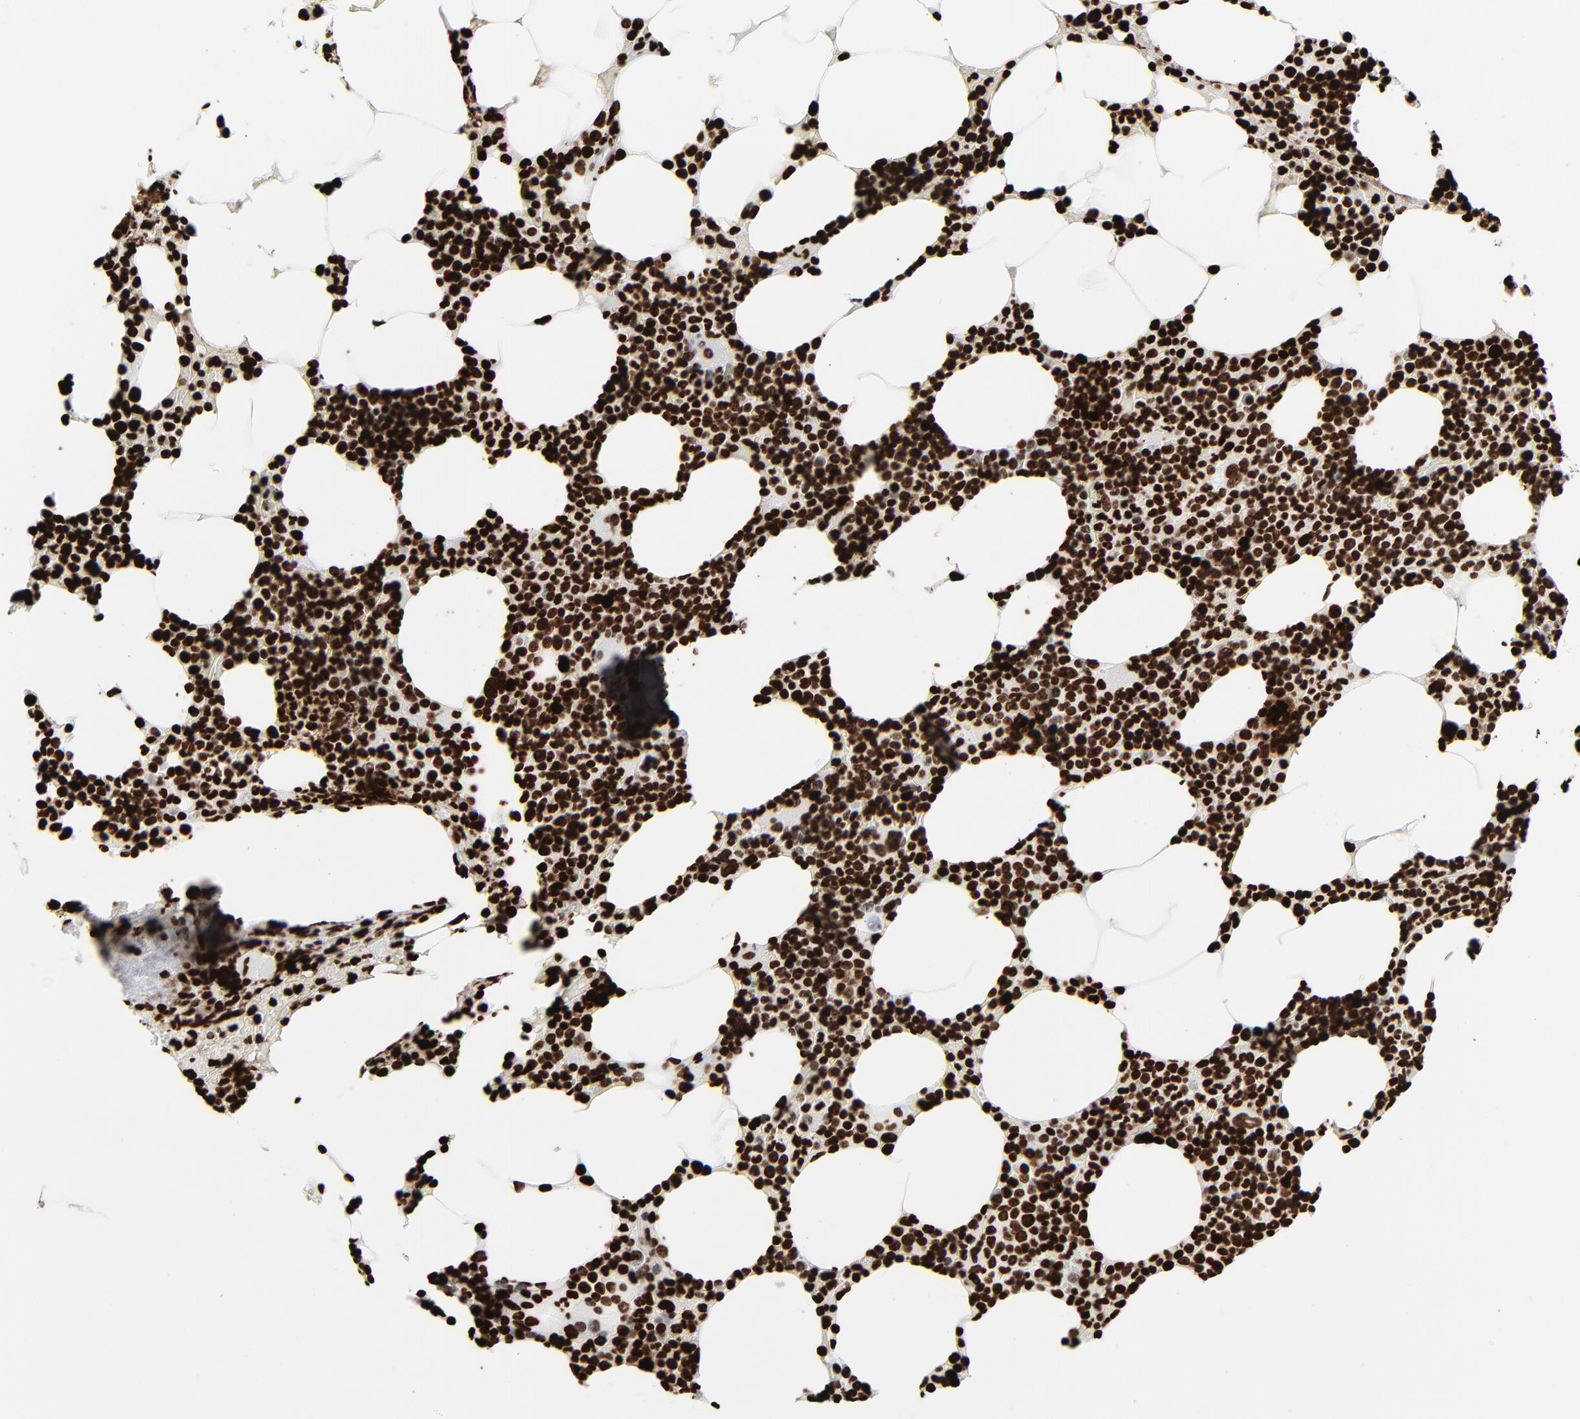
{"staining": {"intensity": "strong", "quantity": ">75%", "location": "nuclear"}, "tissue": "bone marrow", "cell_type": "Hematopoietic cells", "image_type": "normal", "snomed": [{"axis": "morphology", "description": "Normal tissue, NOS"}, {"axis": "topography", "description": "Bone marrow"}], "caption": "About >75% of hematopoietic cells in unremarkable bone marrow demonstrate strong nuclear protein staining as visualized by brown immunohistochemical staining.", "gene": "H3", "patient": {"sex": "female", "age": 66}}